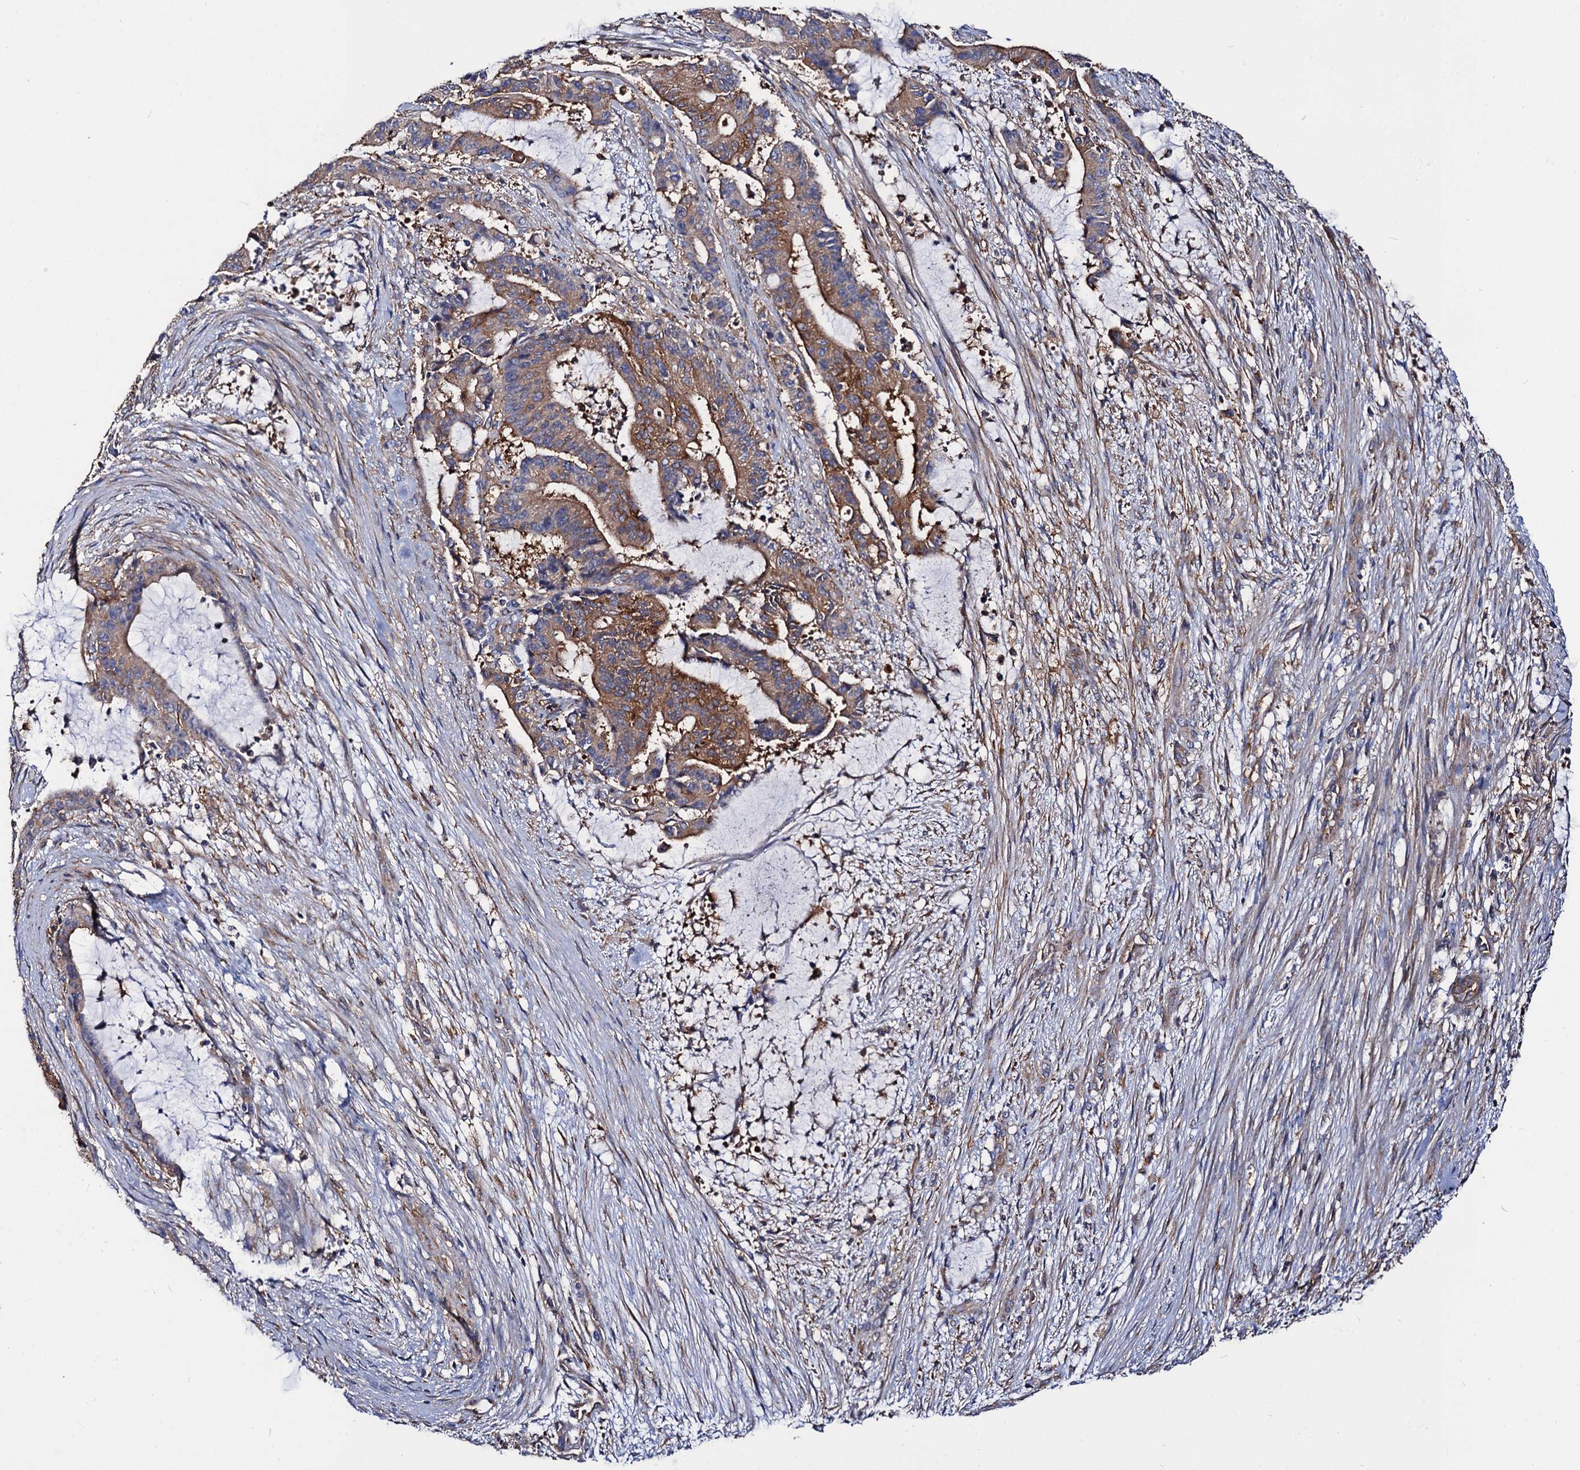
{"staining": {"intensity": "moderate", "quantity": "25%-75%", "location": "cytoplasmic/membranous"}, "tissue": "liver cancer", "cell_type": "Tumor cells", "image_type": "cancer", "snomed": [{"axis": "morphology", "description": "Normal tissue, NOS"}, {"axis": "morphology", "description": "Cholangiocarcinoma"}, {"axis": "topography", "description": "Liver"}, {"axis": "topography", "description": "Peripheral nerve tissue"}], "caption": "Protein expression analysis of human liver cancer reveals moderate cytoplasmic/membranous expression in approximately 25%-75% of tumor cells.", "gene": "DYDC1", "patient": {"sex": "female", "age": 73}}